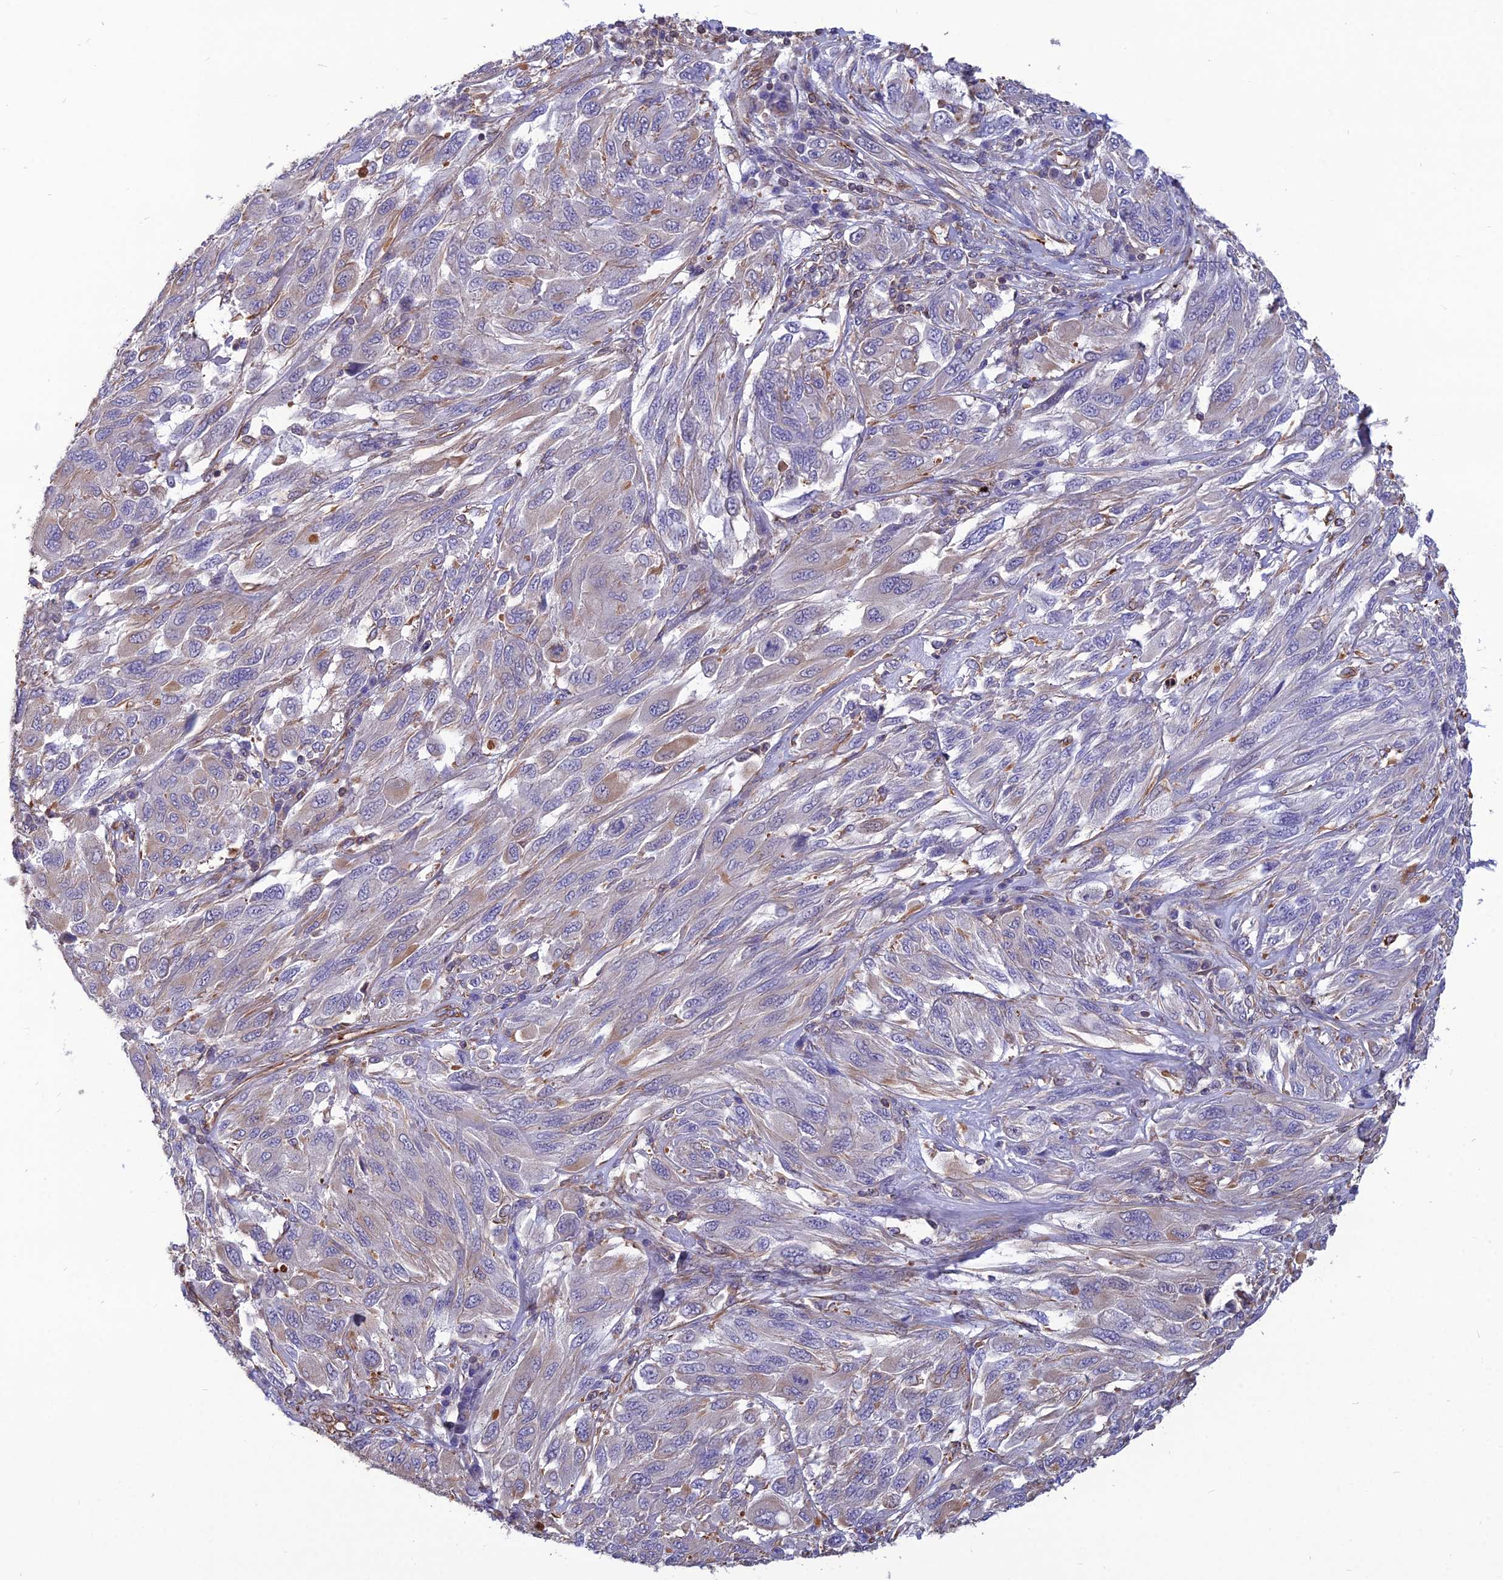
{"staining": {"intensity": "weak", "quantity": "<25%", "location": "cytoplasmic/membranous"}, "tissue": "melanoma", "cell_type": "Tumor cells", "image_type": "cancer", "snomed": [{"axis": "morphology", "description": "Malignant melanoma, NOS"}, {"axis": "topography", "description": "Skin"}], "caption": "An image of human malignant melanoma is negative for staining in tumor cells. The staining is performed using DAB (3,3'-diaminobenzidine) brown chromogen with nuclei counter-stained in using hematoxylin.", "gene": "PSMD11", "patient": {"sex": "female", "age": 91}}